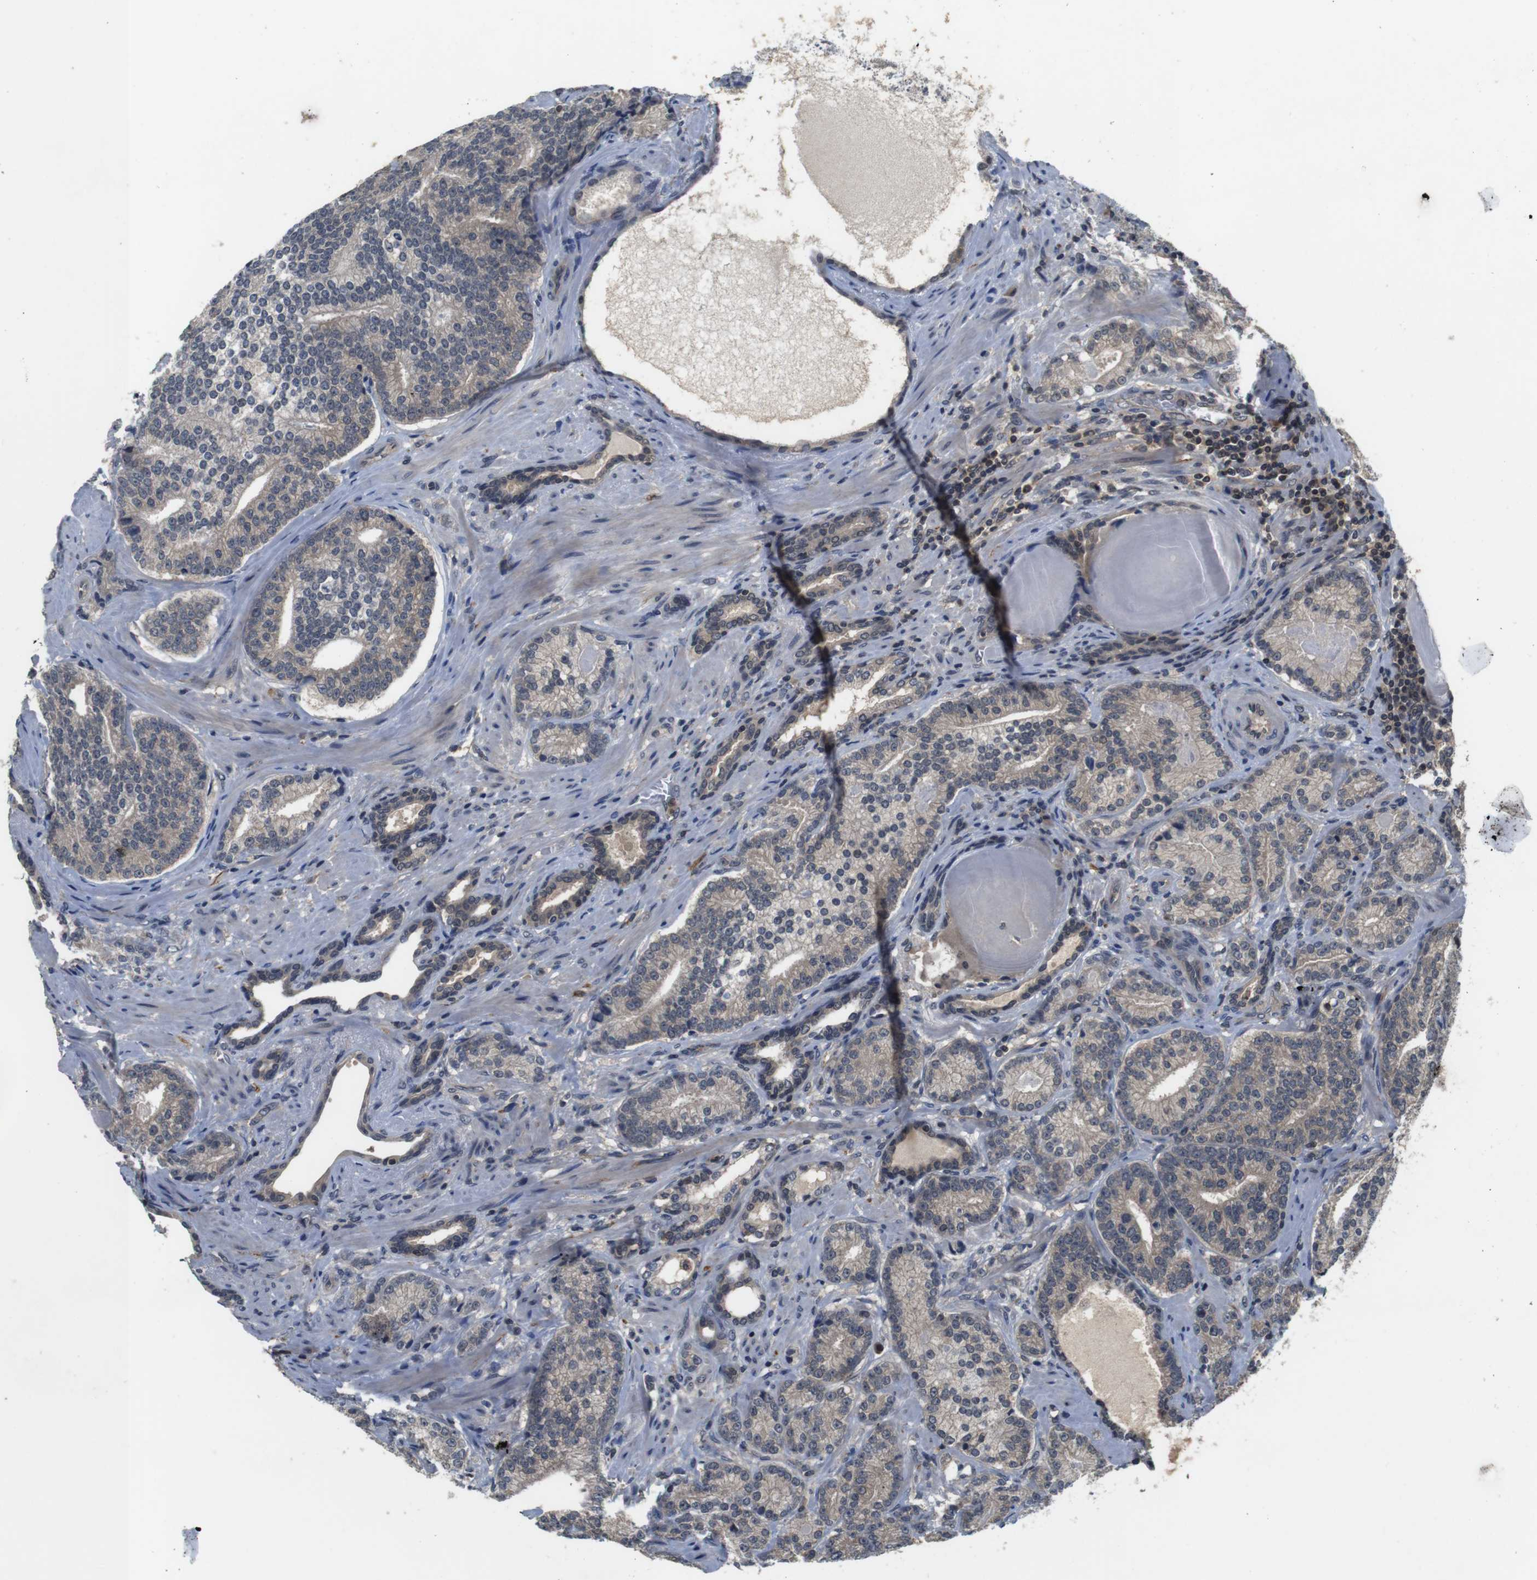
{"staining": {"intensity": "weak", "quantity": ">75%", "location": "cytoplasmic/membranous"}, "tissue": "prostate cancer", "cell_type": "Tumor cells", "image_type": "cancer", "snomed": [{"axis": "morphology", "description": "Adenocarcinoma, High grade"}, {"axis": "topography", "description": "Prostate"}], "caption": "Immunohistochemical staining of human prostate adenocarcinoma (high-grade) exhibits weak cytoplasmic/membranous protein expression in approximately >75% of tumor cells. Immunohistochemistry (ihc) stains the protein of interest in brown and the nuclei are stained blue.", "gene": "FADD", "patient": {"sex": "male", "age": 61}}